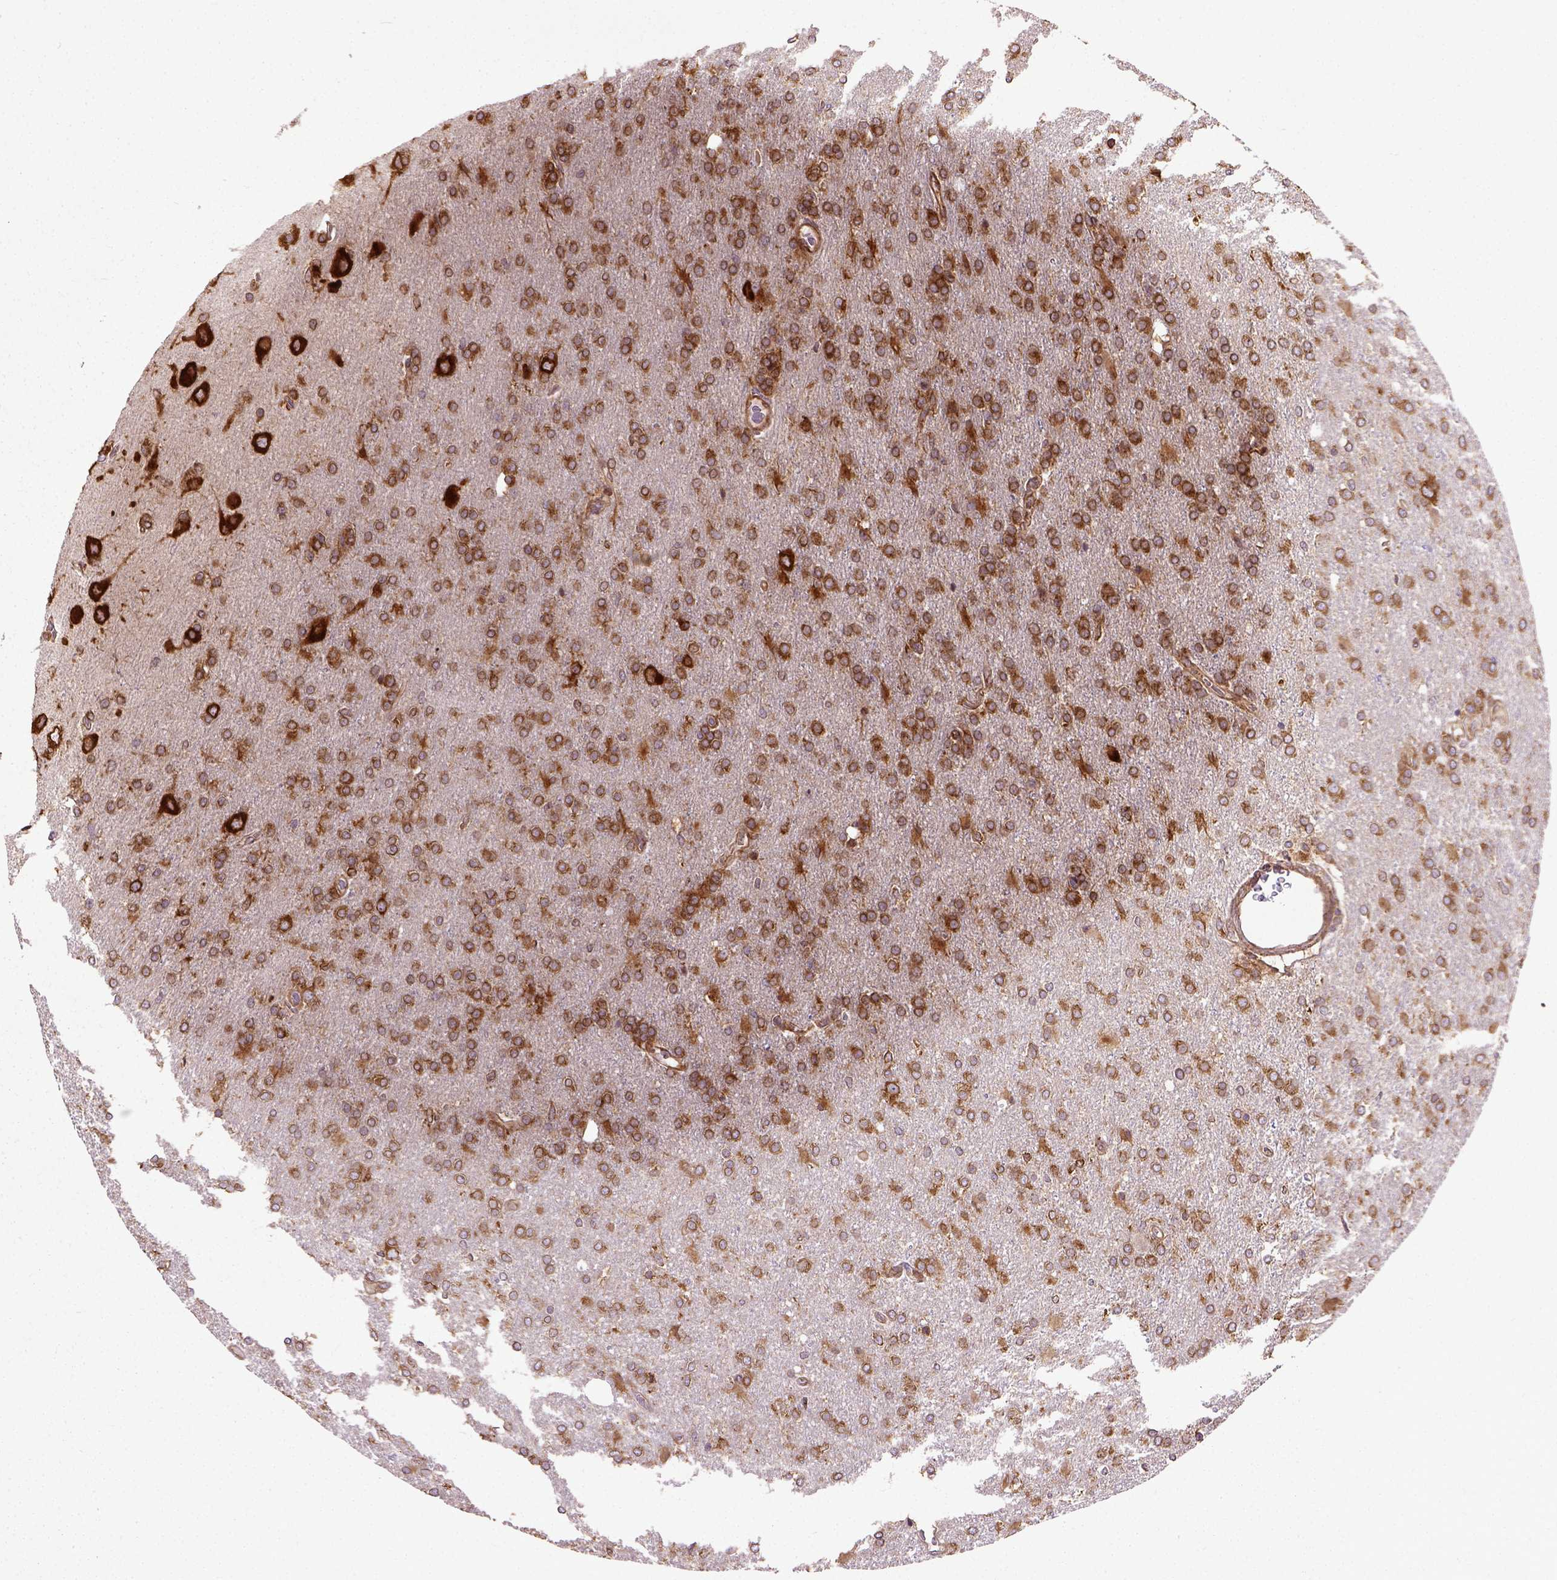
{"staining": {"intensity": "moderate", "quantity": ">75%", "location": "cytoplasmic/membranous"}, "tissue": "glioma", "cell_type": "Tumor cells", "image_type": "cancer", "snomed": [{"axis": "morphology", "description": "Glioma, malignant, High grade"}, {"axis": "topography", "description": "Cerebral cortex"}], "caption": "Protein staining demonstrates moderate cytoplasmic/membranous positivity in about >75% of tumor cells in glioma.", "gene": "CAPRIN1", "patient": {"sex": "male", "age": 70}}